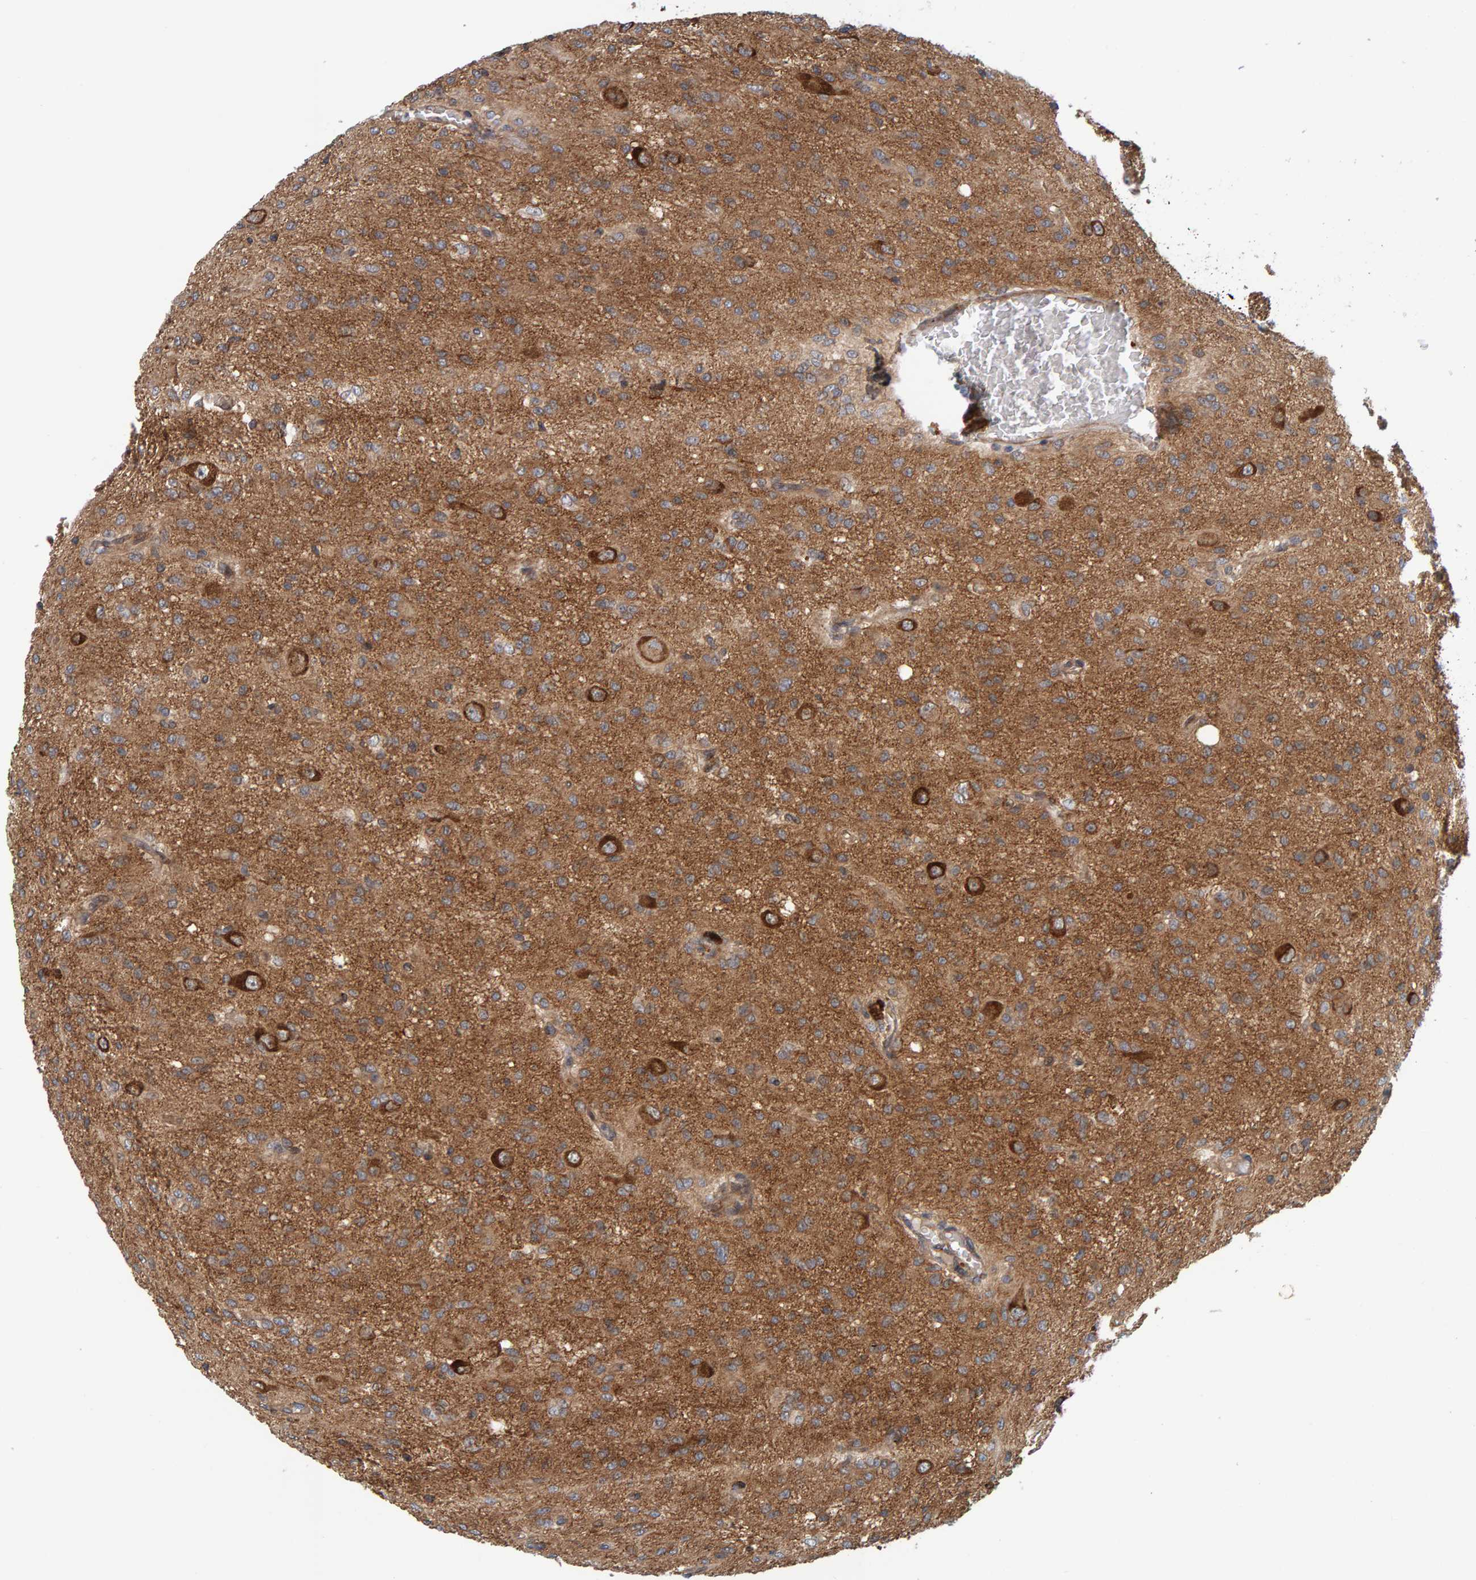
{"staining": {"intensity": "moderate", "quantity": ">75%", "location": "cytoplasmic/membranous"}, "tissue": "glioma", "cell_type": "Tumor cells", "image_type": "cancer", "snomed": [{"axis": "morphology", "description": "Glioma, malignant, High grade"}, {"axis": "topography", "description": "Brain"}], "caption": "The micrograph reveals a brown stain indicating the presence of a protein in the cytoplasmic/membranous of tumor cells in glioma. The staining was performed using DAB (3,3'-diaminobenzidine), with brown indicating positive protein expression. Nuclei are stained blue with hematoxylin.", "gene": "BAIAP2", "patient": {"sex": "female", "age": 59}}